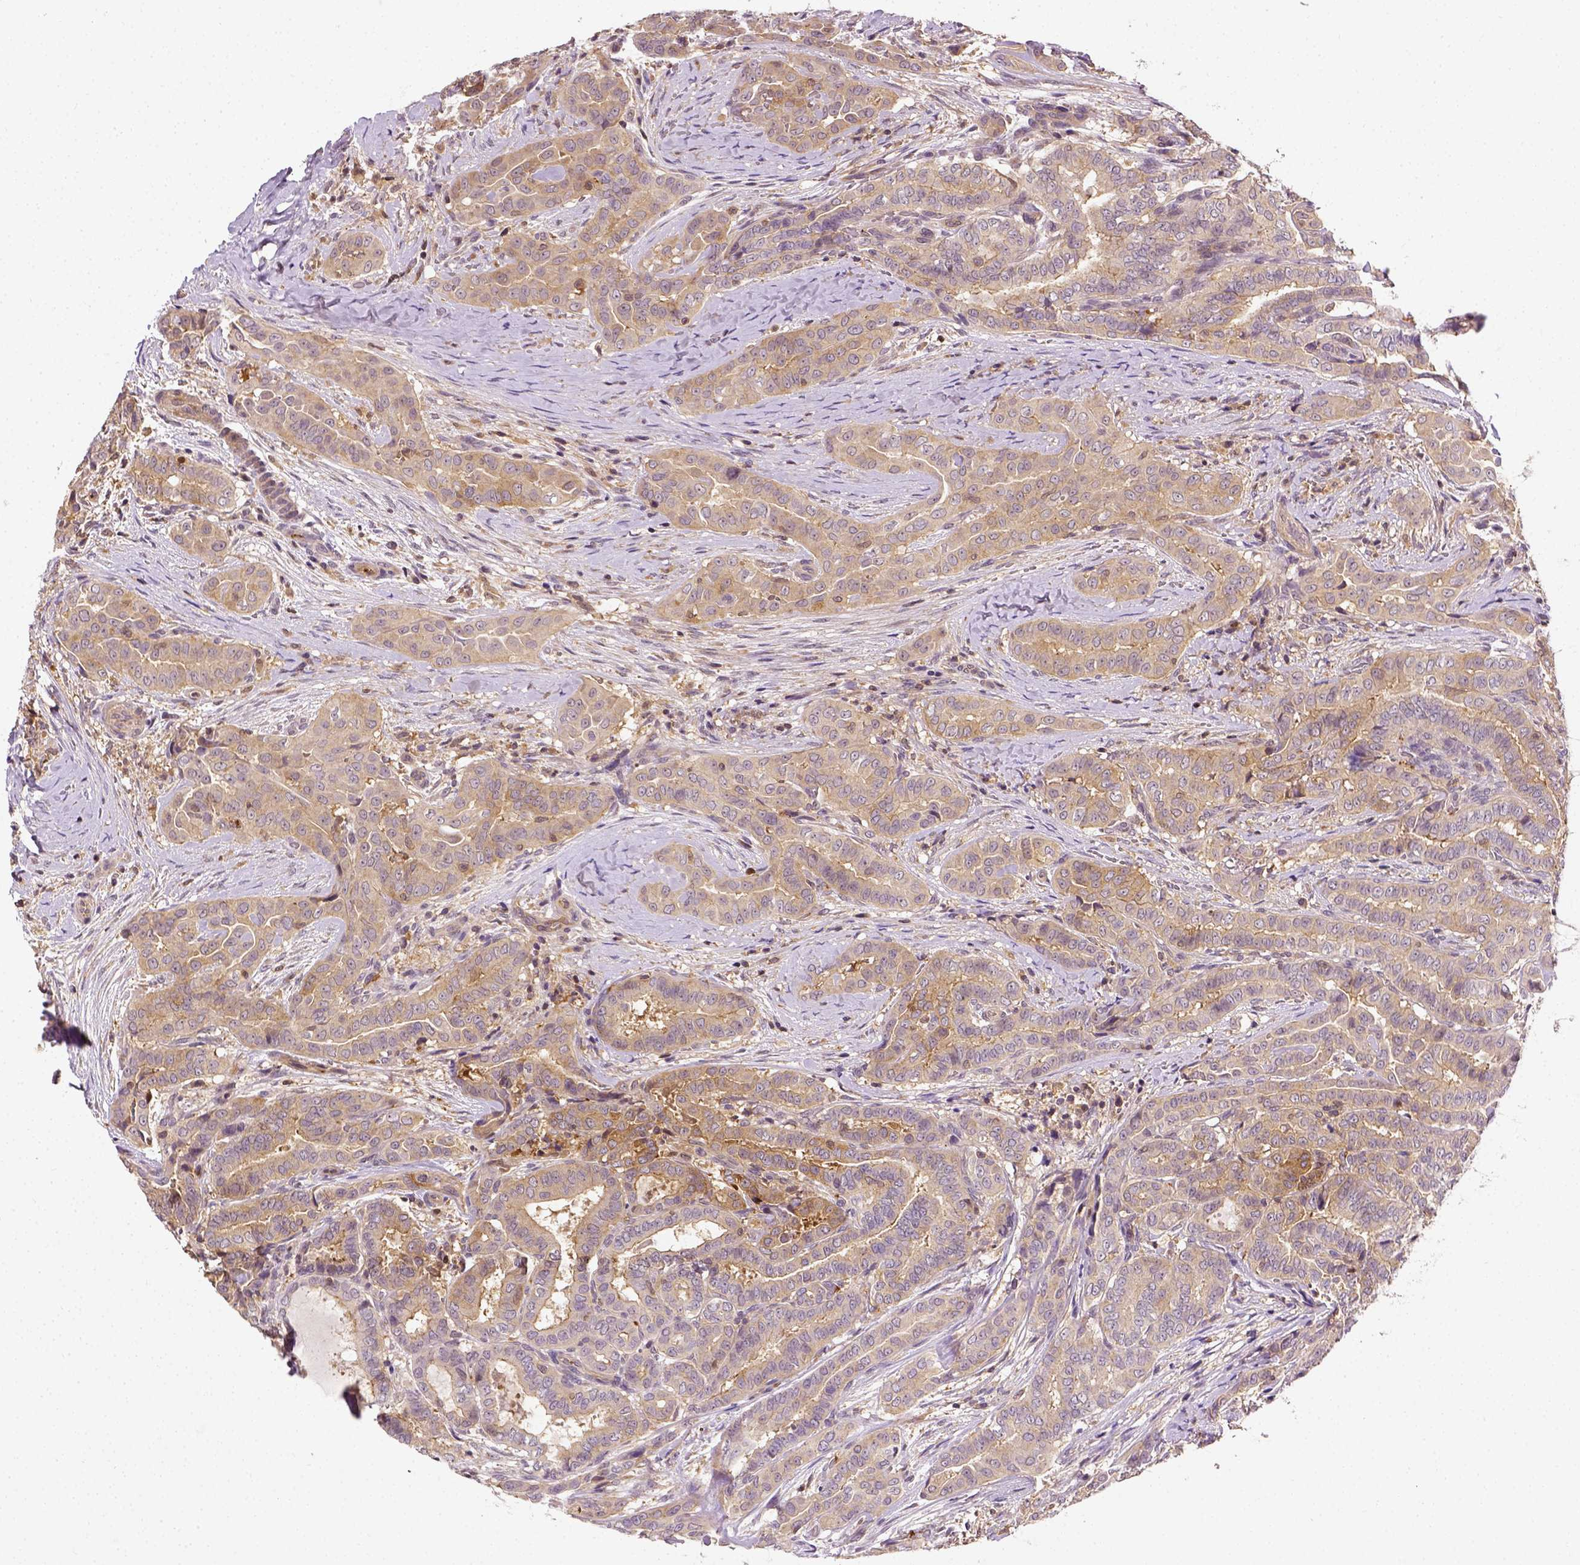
{"staining": {"intensity": "weak", "quantity": ">75%", "location": "cytoplasmic/membranous"}, "tissue": "thyroid cancer", "cell_type": "Tumor cells", "image_type": "cancer", "snomed": [{"axis": "morphology", "description": "Papillary adenocarcinoma, NOS"}, {"axis": "morphology", "description": "Papillary adenoma metastatic"}, {"axis": "topography", "description": "Thyroid gland"}], "caption": "A brown stain labels weak cytoplasmic/membranous positivity of a protein in human thyroid cancer (papillary adenoma metastatic) tumor cells. The staining was performed using DAB (3,3'-diaminobenzidine) to visualize the protein expression in brown, while the nuclei were stained in blue with hematoxylin (Magnification: 20x).", "gene": "MATK", "patient": {"sex": "female", "age": 50}}